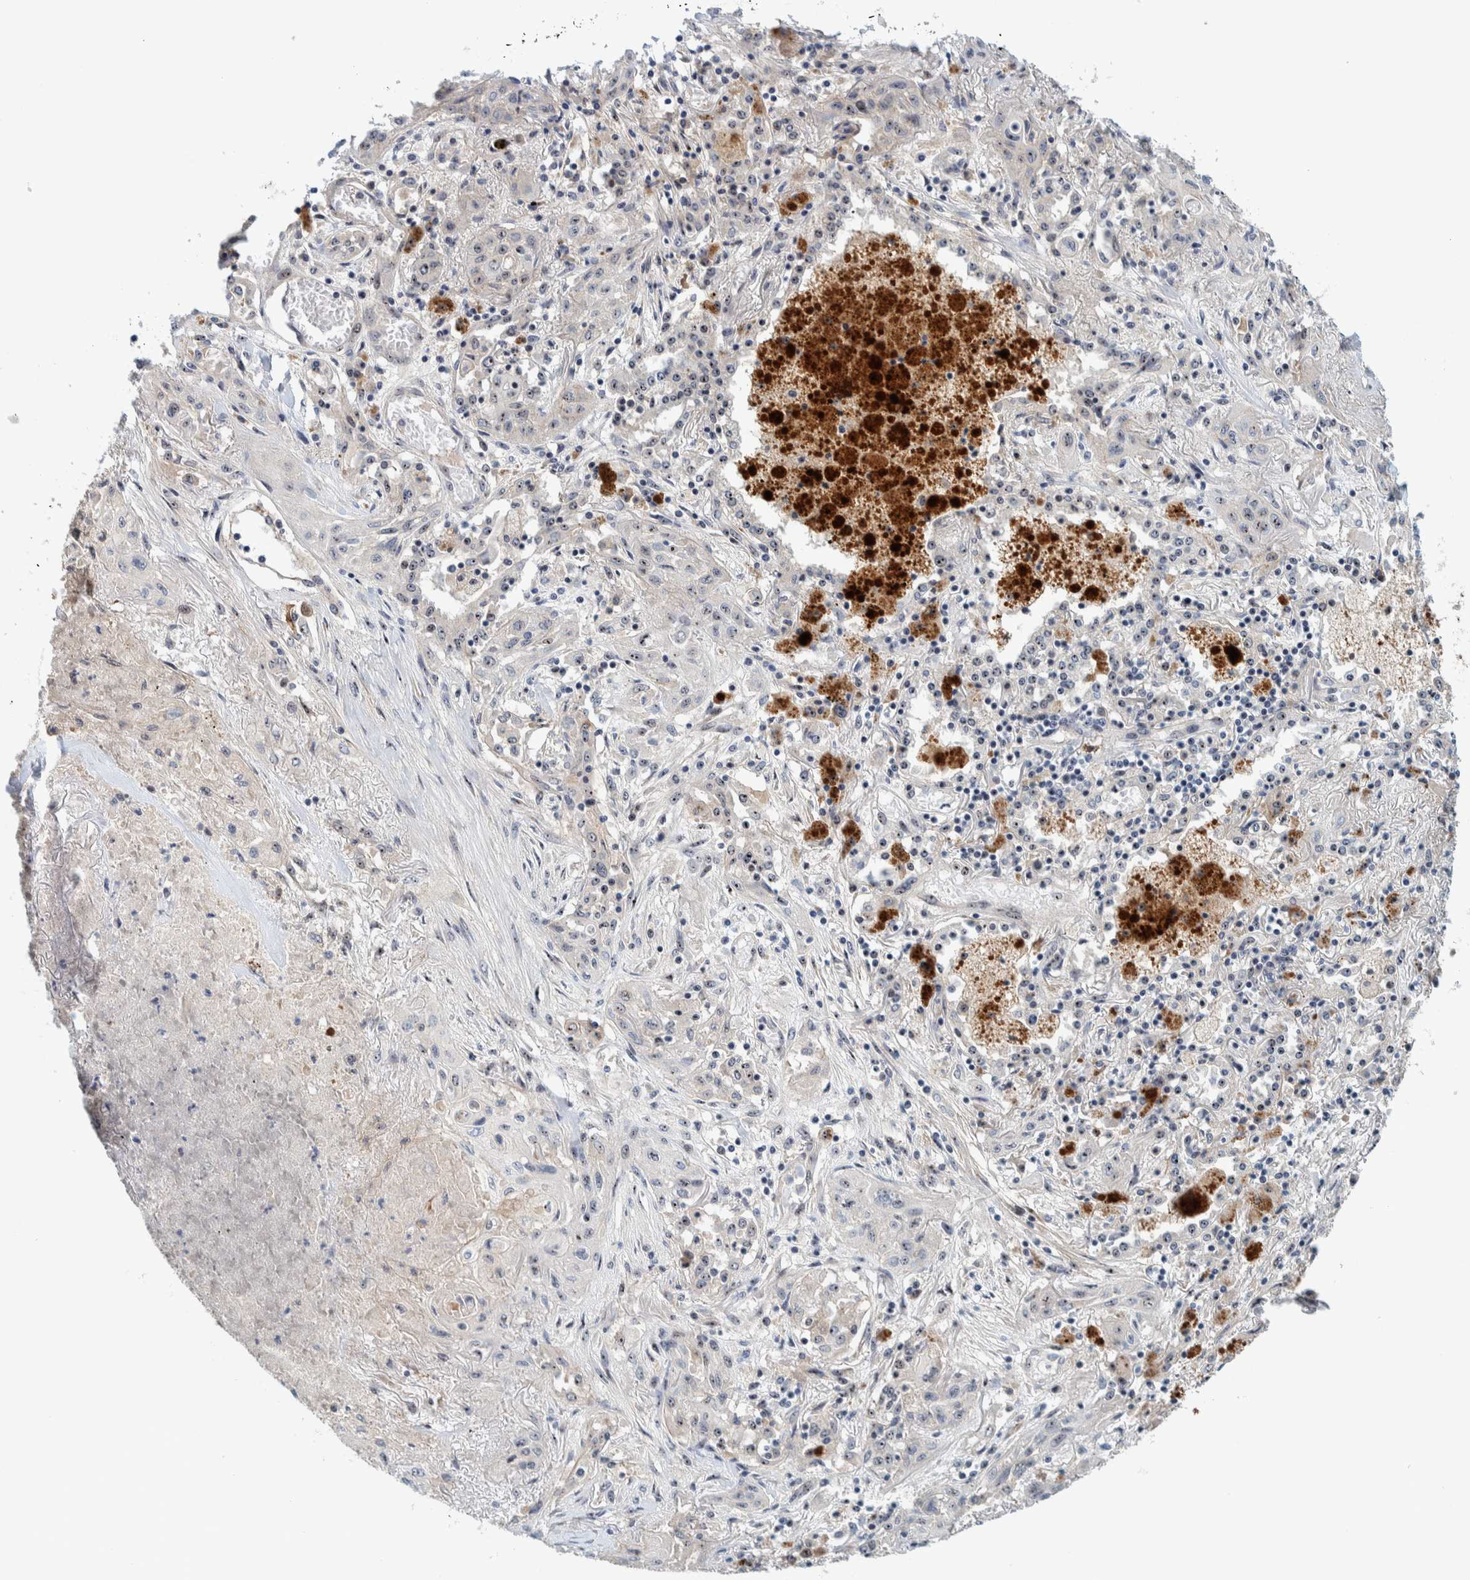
{"staining": {"intensity": "moderate", "quantity": ">75%", "location": "nuclear"}, "tissue": "lung cancer", "cell_type": "Tumor cells", "image_type": "cancer", "snomed": [{"axis": "morphology", "description": "Squamous cell carcinoma, NOS"}, {"axis": "topography", "description": "Lung"}], "caption": "Brown immunohistochemical staining in human lung cancer exhibits moderate nuclear expression in approximately >75% of tumor cells. (Brightfield microscopy of DAB IHC at high magnification).", "gene": "NOL11", "patient": {"sex": "female", "age": 47}}